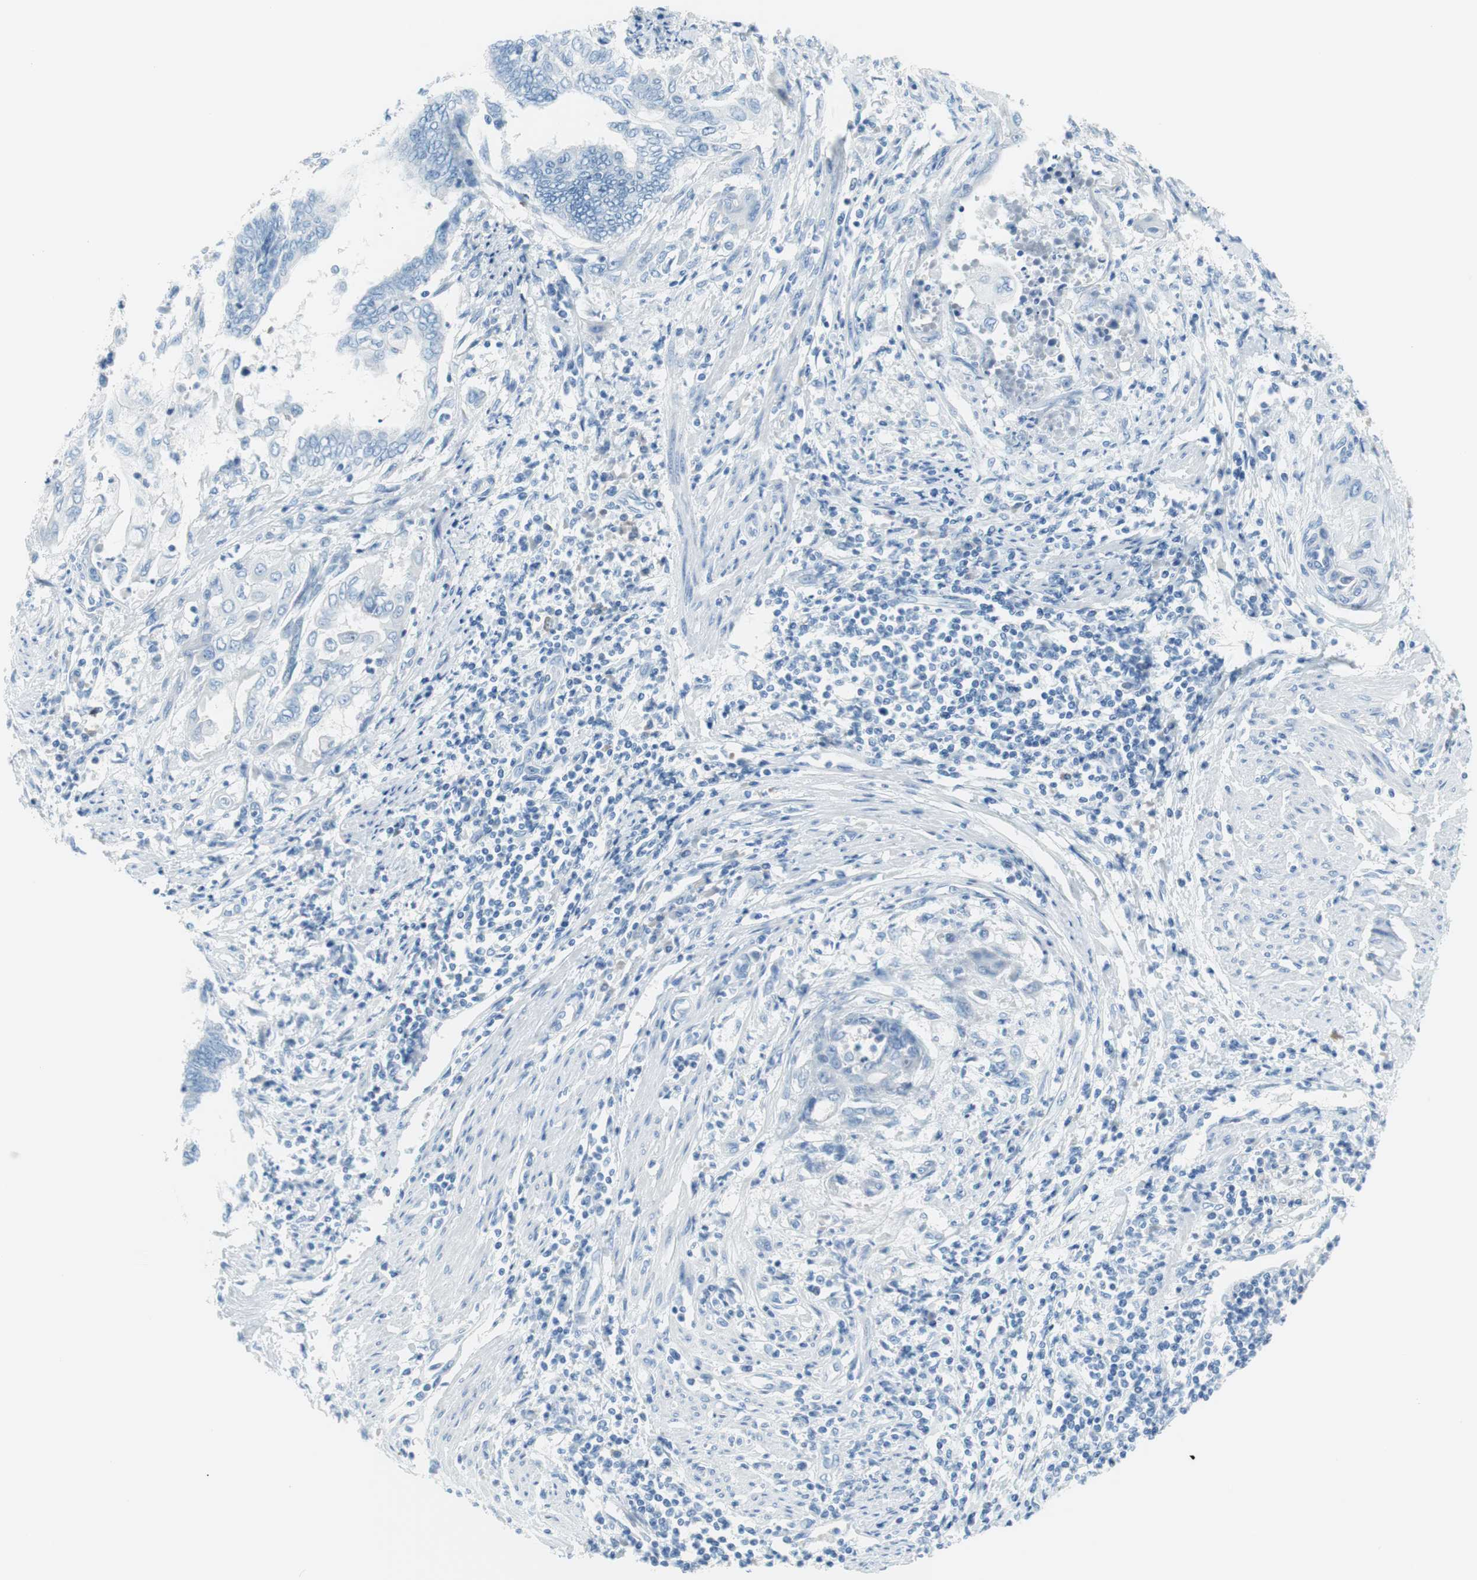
{"staining": {"intensity": "negative", "quantity": "none", "location": "none"}, "tissue": "endometrial cancer", "cell_type": "Tumor cells", "image_type": "cancer", "snomed": [{"axis": "morphology", "description": "Adenocarcinoma, NOS"}, {"axis": "topography", "description": "Uterus"}, {"axis": "topography", "description": "Endometrium"}], "caption": "Immunohistochemistry (IHC) of human endometrial cancer (adenocarcinoma) reveals no staining in tumor cells.", "gene": "MYH1", "patient": {"sex": "female", "age": 70}}